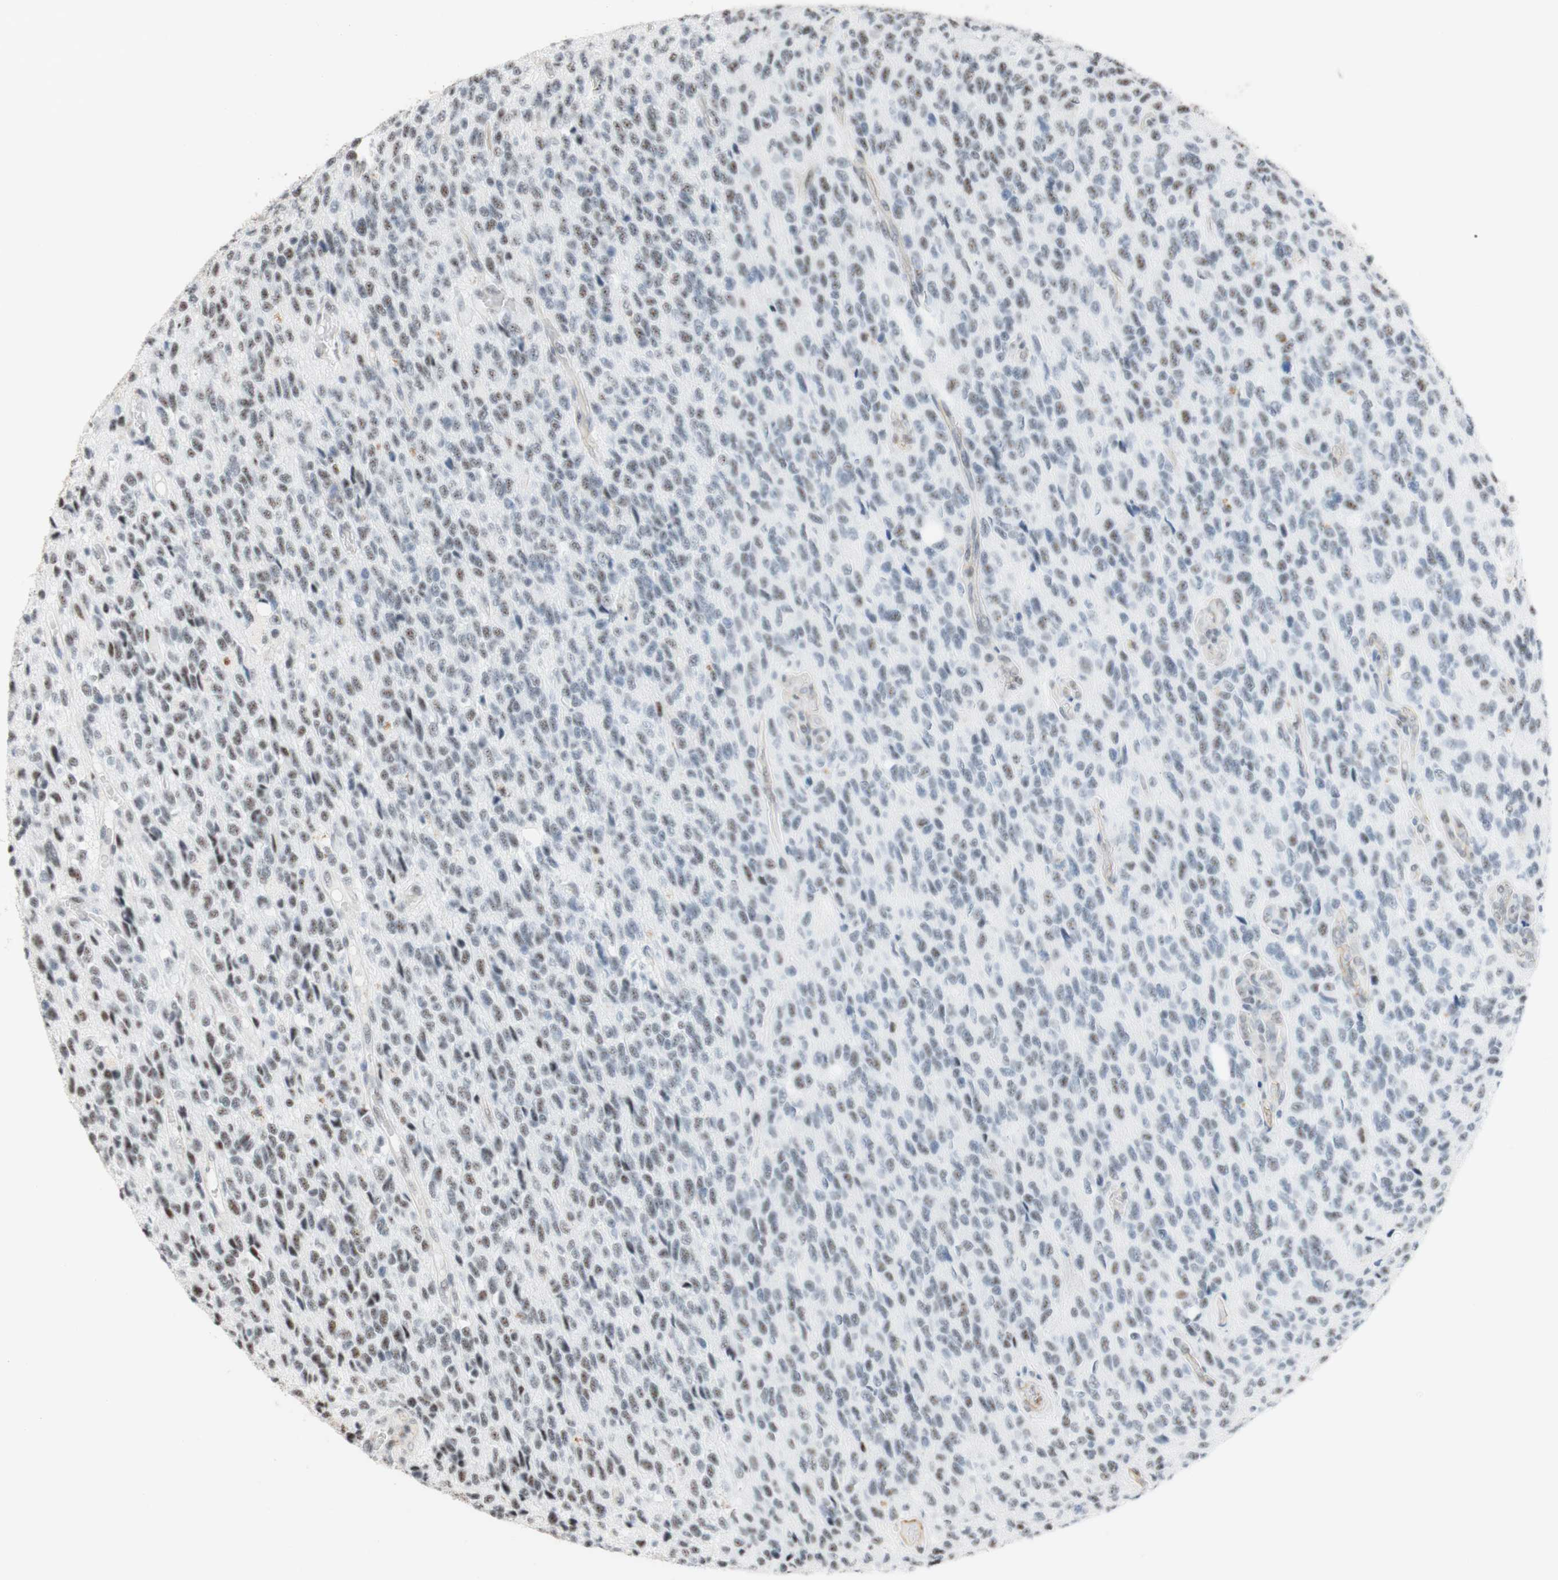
{"staining": {"intensity": "negative", "quantity": "none", "location": "none"}, "tissue": "glioma", "cell_type": "Tumor cells", "image_type": "cancer", "snomed": [{"axis": "morphology", "description": "Glioma, malignant, High grade"}, {"axis": "topography", "description": "pancreas cauda"}], "caption": "The histopathology image demonstrates no staining of tumor cells in glioma.", "gene": "SAP18", "patient": {"sex": "male", "age": 60}}